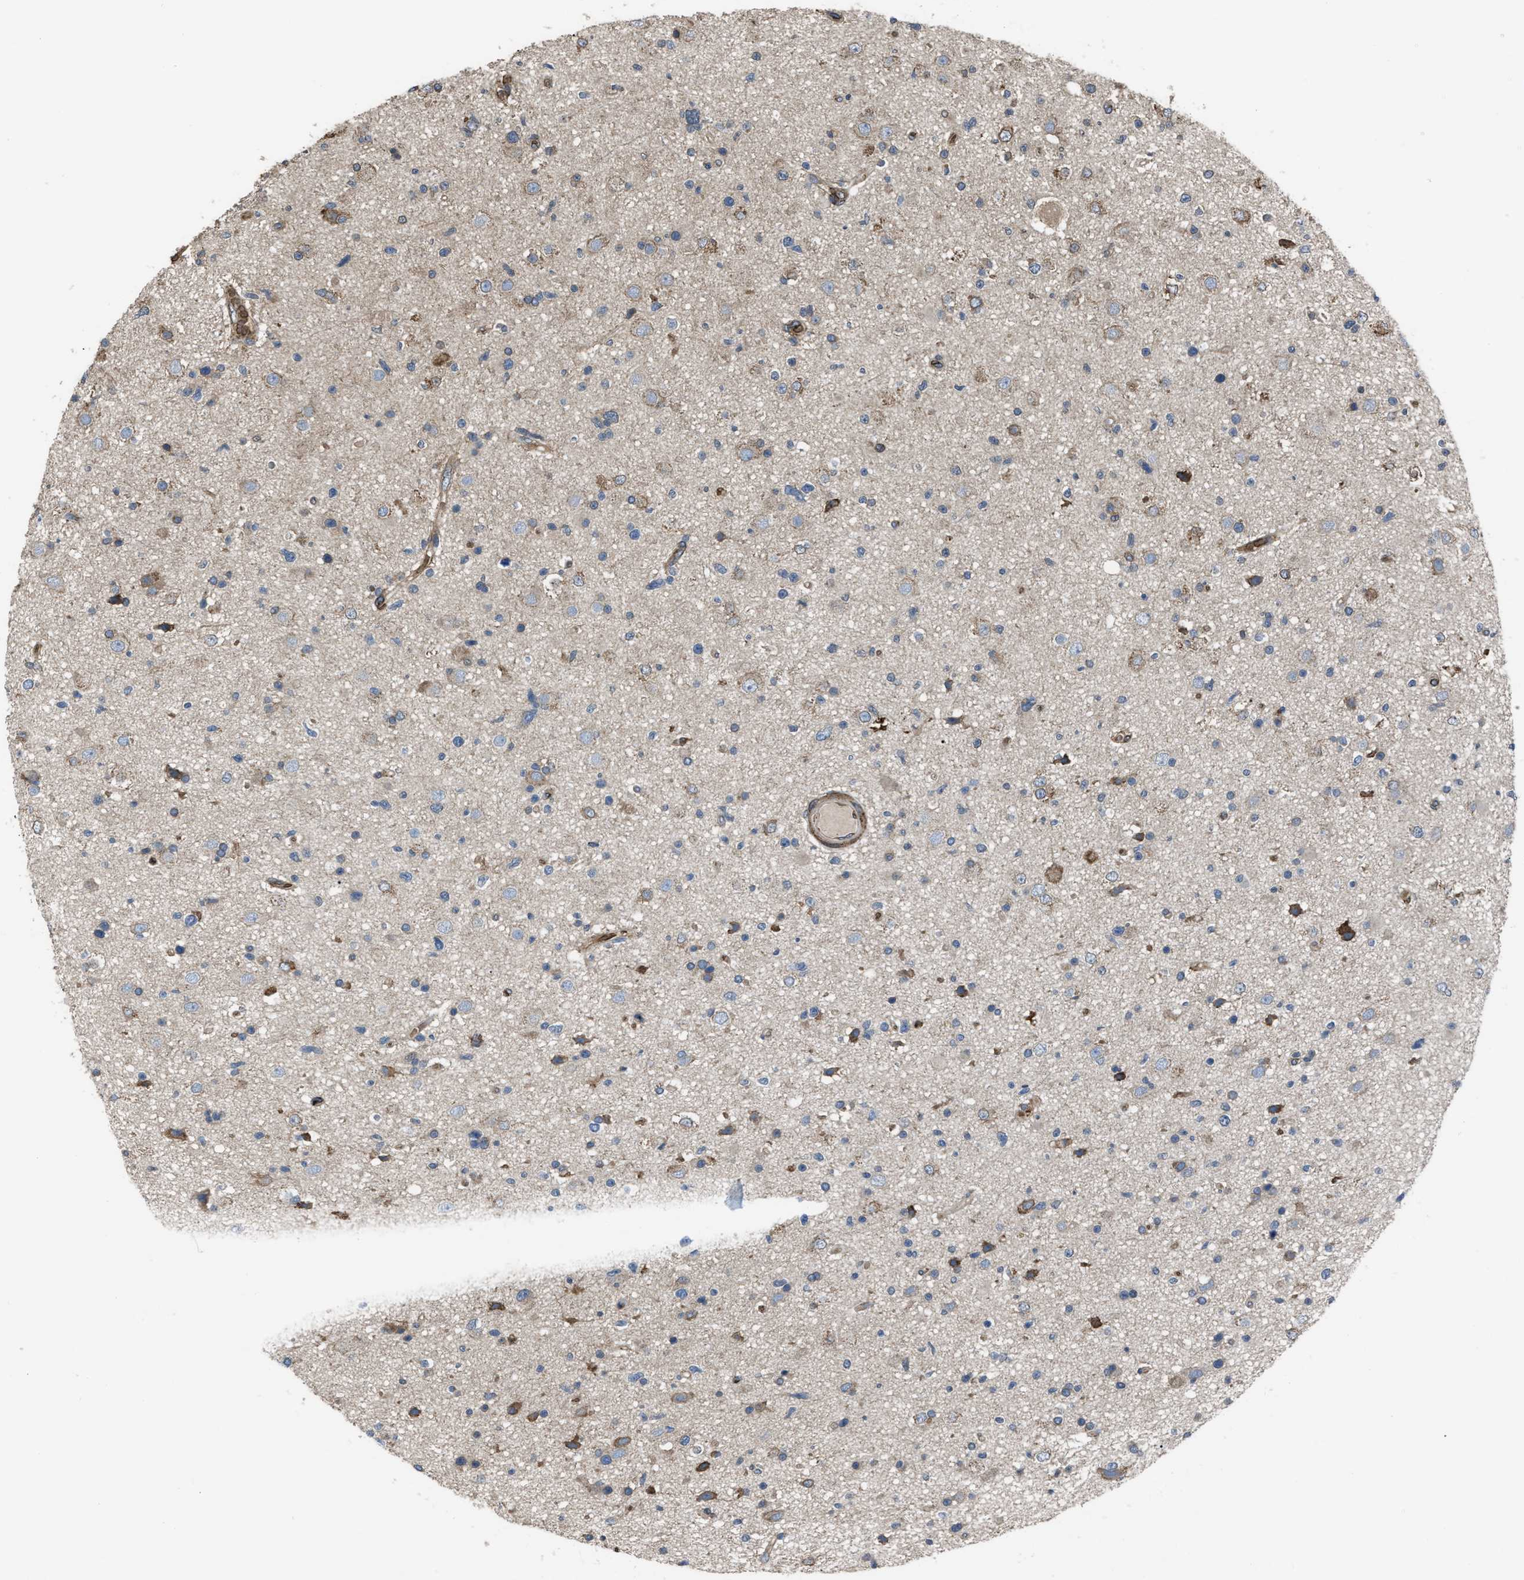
{"staining": {"intensity": "moderate", "quantity": "25%-75%", "location": "cytoplasmic/membranous"}, "tissue": "glioma", "cell_type": "Tumor cells", "image_type": "cancer", "snomed": [{"axis": "morphology", "description": "Glioma, malignant, High grade"}, {"axis": "topography", "description": "Brain"}], "caption": "Tumor cells display medium levels of moderate cytoplasmic/membranous expression in approximately 25%-75% of cells in human glioma.", "gene": "SELENOM", "patient": {"sex": "male", "age": 33}}